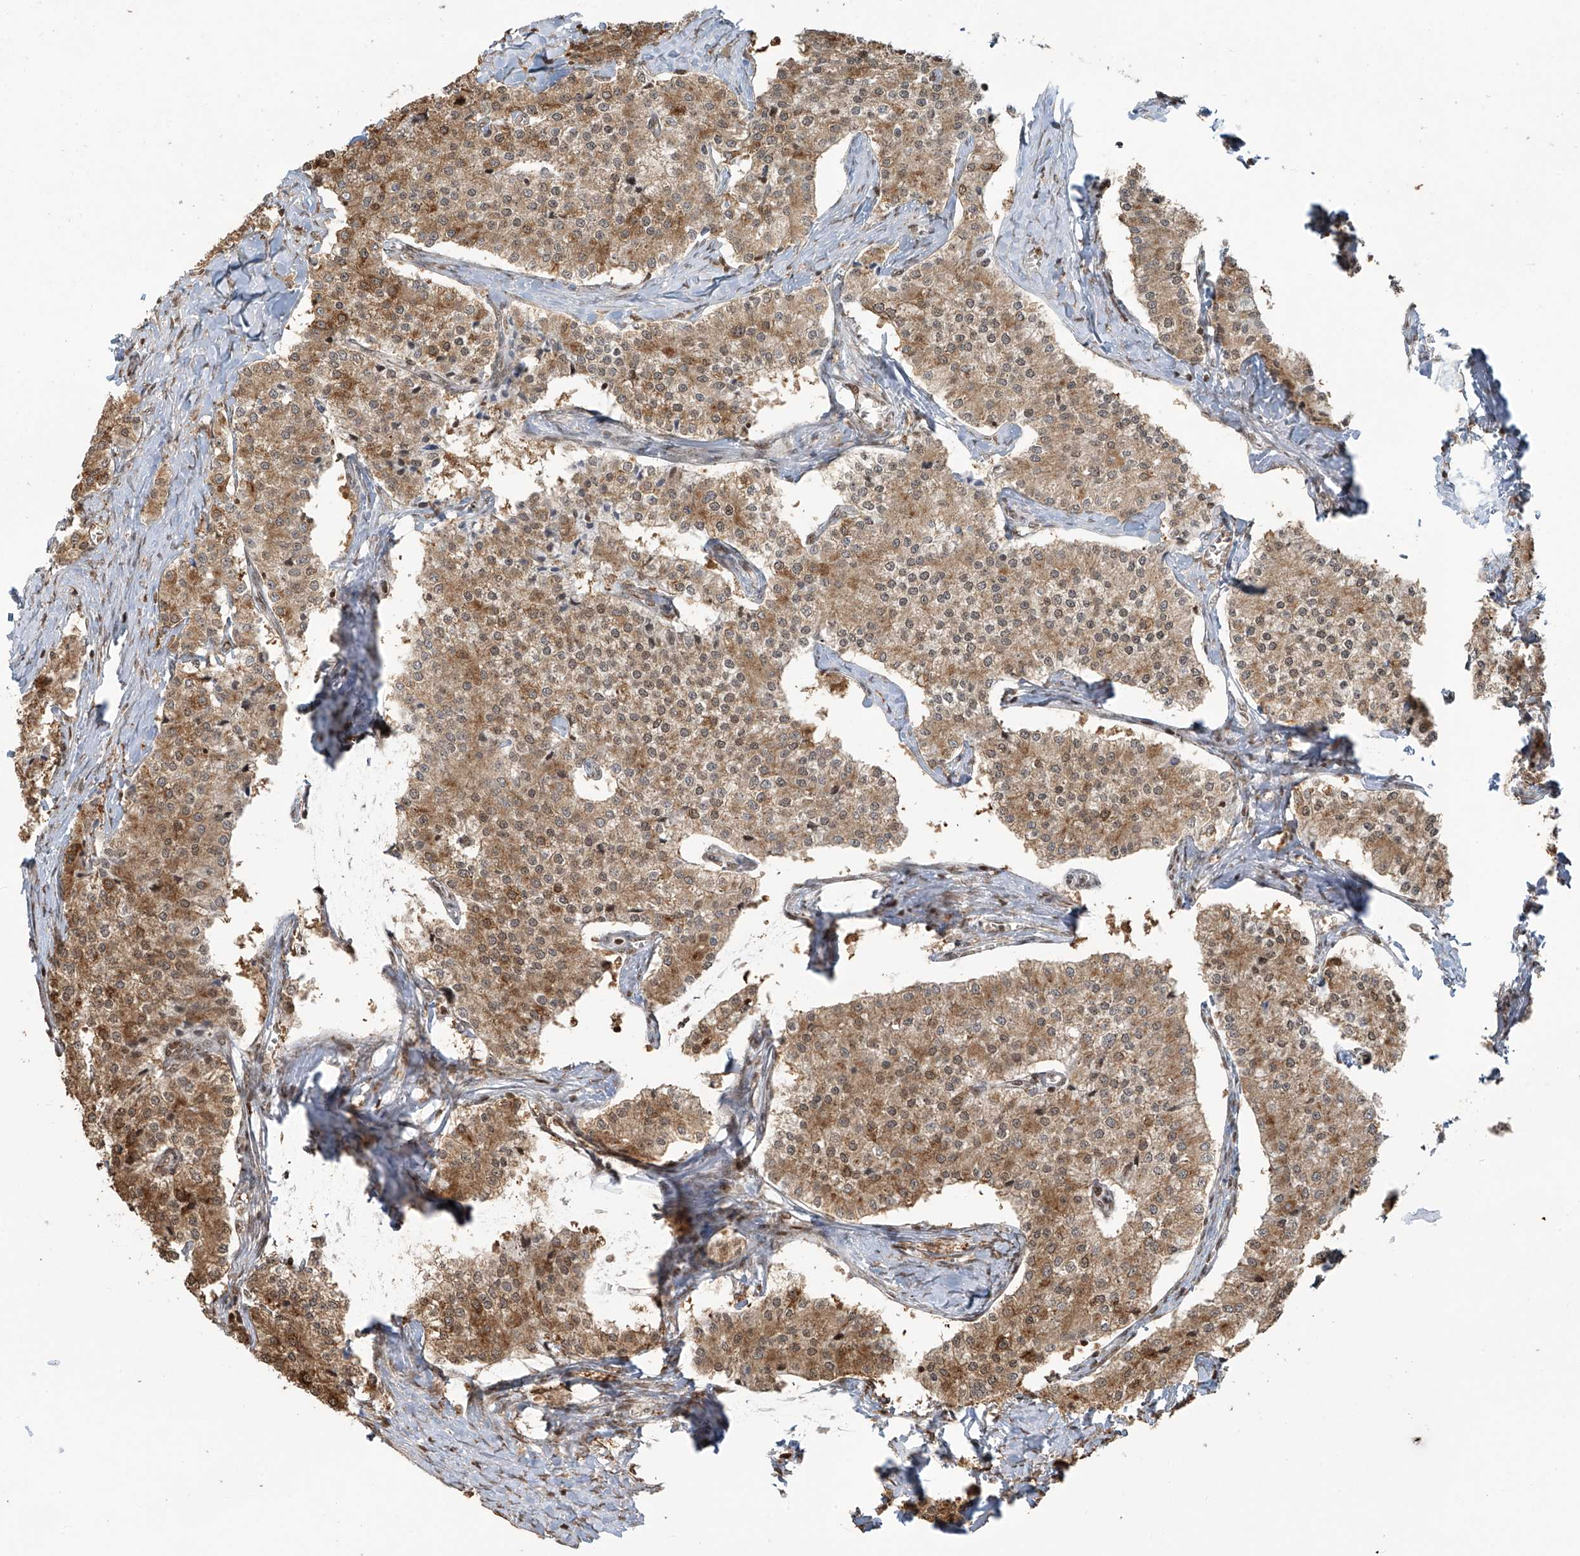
{"staining": {"intensity": "moderate", "quantity": ">75%", "location": "cytoplasmic/membranous"}, "tissue": "carcinoid", "cell_type": "Tumor cells", "image_type": "cancer", "snomed": [{"axis": "morphology", "description": "Carcinoid, malignant, NOS"}, {"axis": "topography", "description": "Colon"}], "caption": "Tumor cells show moderate cytoplasmic/membranous positivity in approximately >75% of cells in carcinoid (malignant).", "gene": "VMP1", "patient": {"sex": "female", "age": 52}}